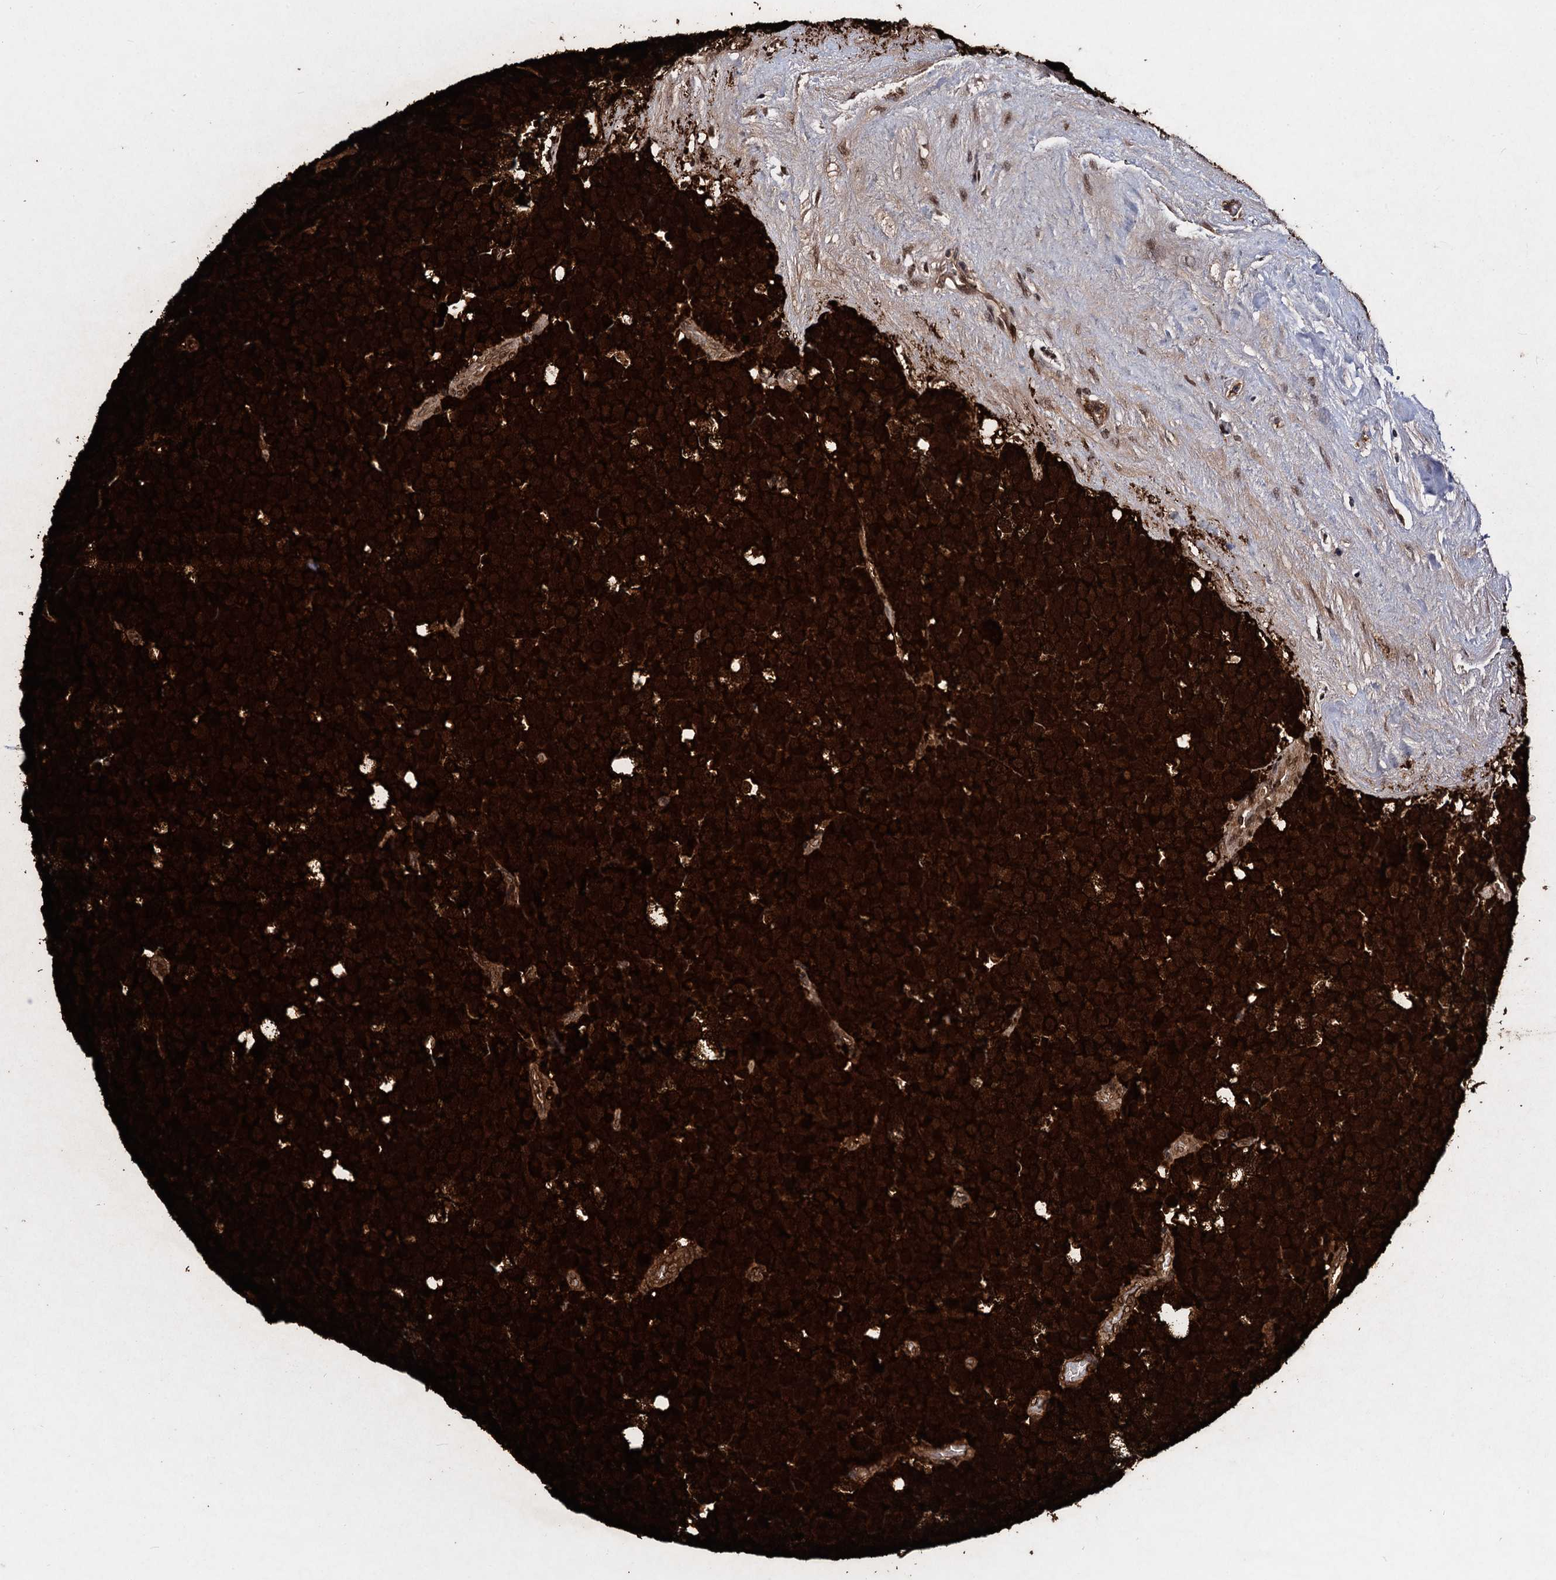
{"staining": {"intensity": "strong", "quantity": ">75%", "location": "cytoplasmic/membranous,nuclear"}, "tissue": "testis cancer", "cell_type": "Tumor cells", "image_type": "cancer", "snomed": [{"axis": "morphology", "description": "Seminoma, NOS"}, {"axis": "topography", "description": "Testis"}], "caption": "DAB (3,3'-diaminobenzidine) immunohistochemical staining of human testis cancer exhibits strong cytoplasmic/membranous and nuclear protein positivity in approximately >75% of tumor cells.", "gene": "MAGEA4", "patient": {"sex": "male", "age": 71}}